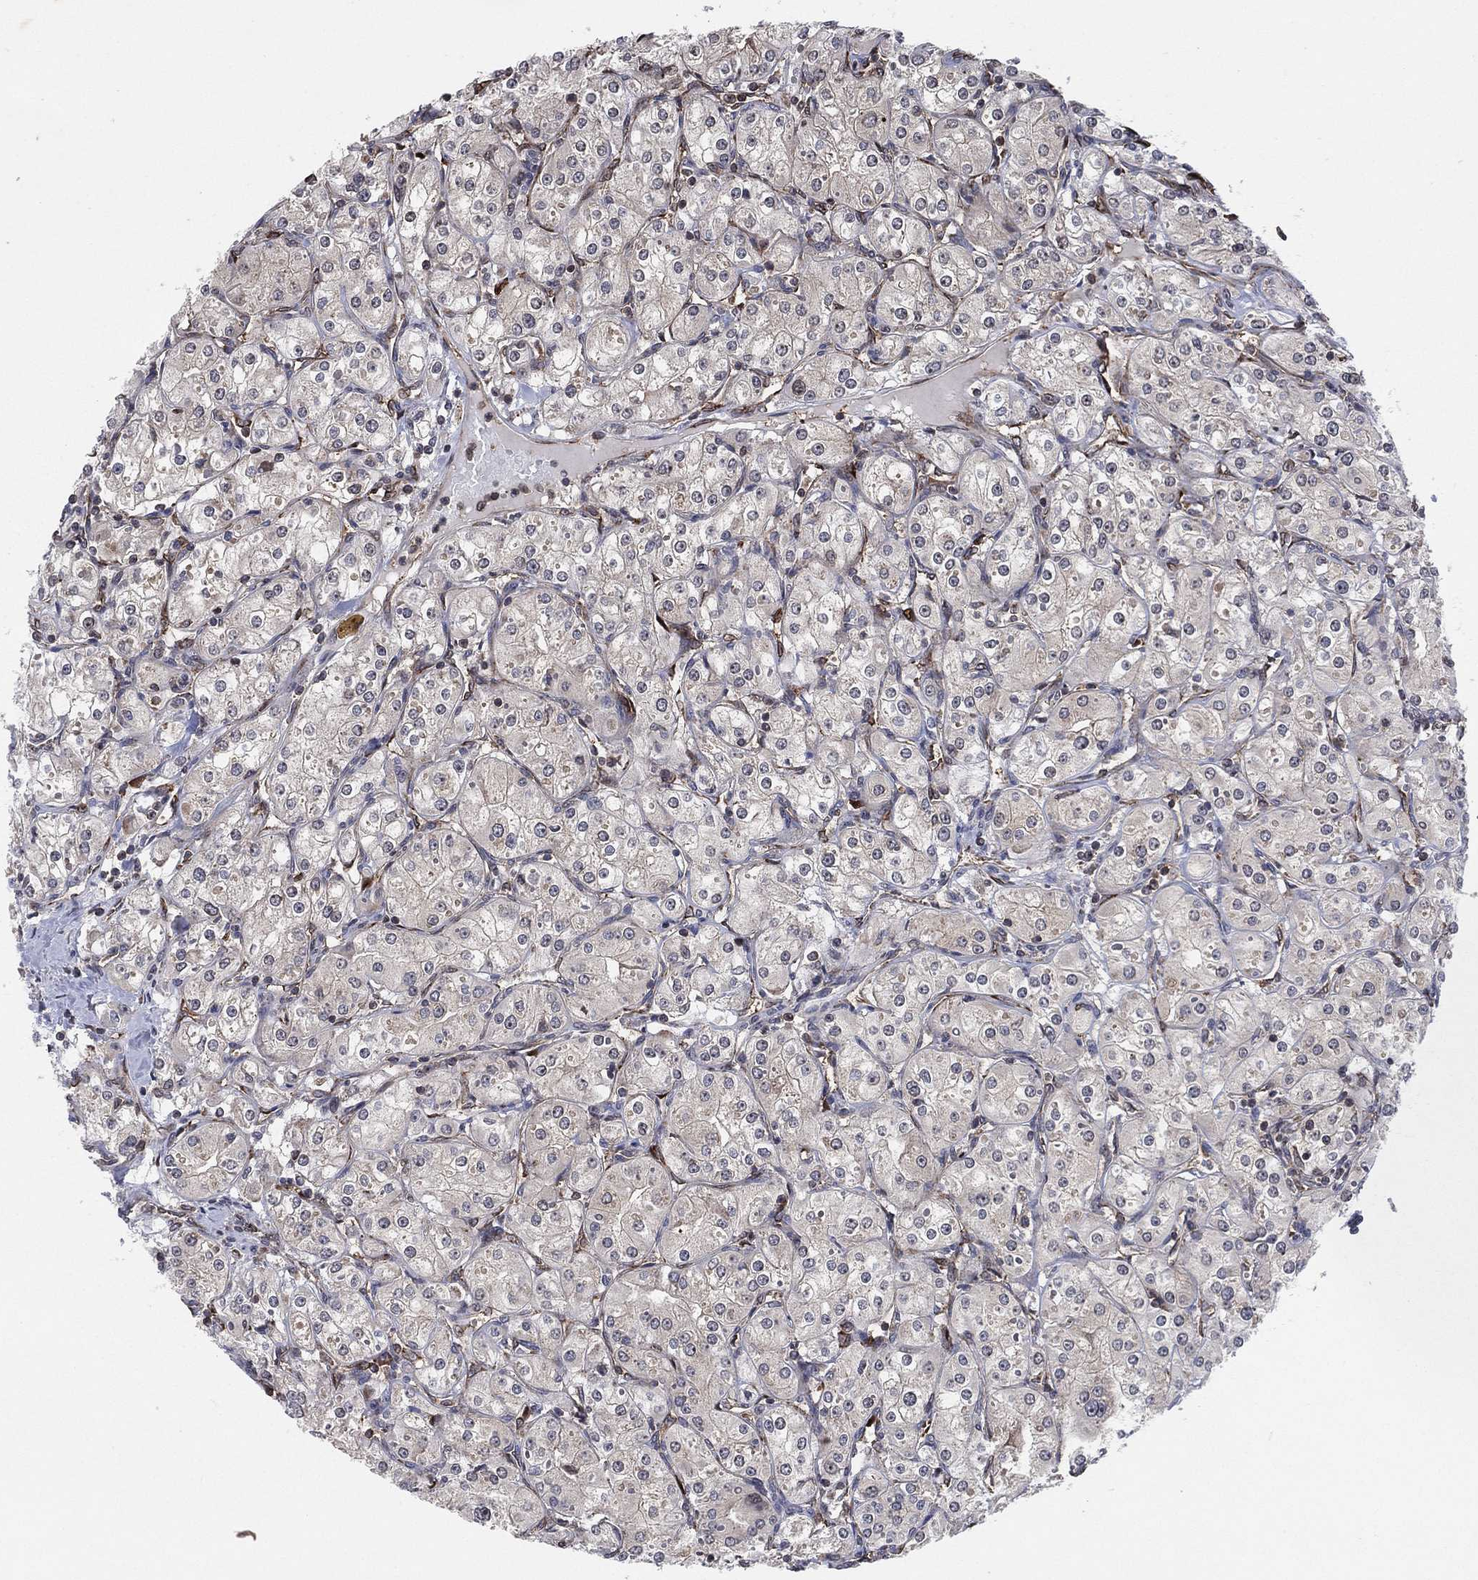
{"staining": {"intensity": "negative", "quantity": "none", "location": "none"}, "tissue": "renal cancer", "cell_type": "Tumor cells", "image_type": "cancer", "snomed": [{"axis": "morphology", "description": "Adenocarcinoma, NOS"}, {"axis": "topography", "description": "Kidney"}], "caption": "An image of human renal cancer is negative for staining in tumor cells. (DAB (3,3'-diaminobenzidine) immunohistochemistry (IHC) with hematoxylin counter stain).", "gene": "TMCO1", "patient": {"sex": "male", "age": 77}}